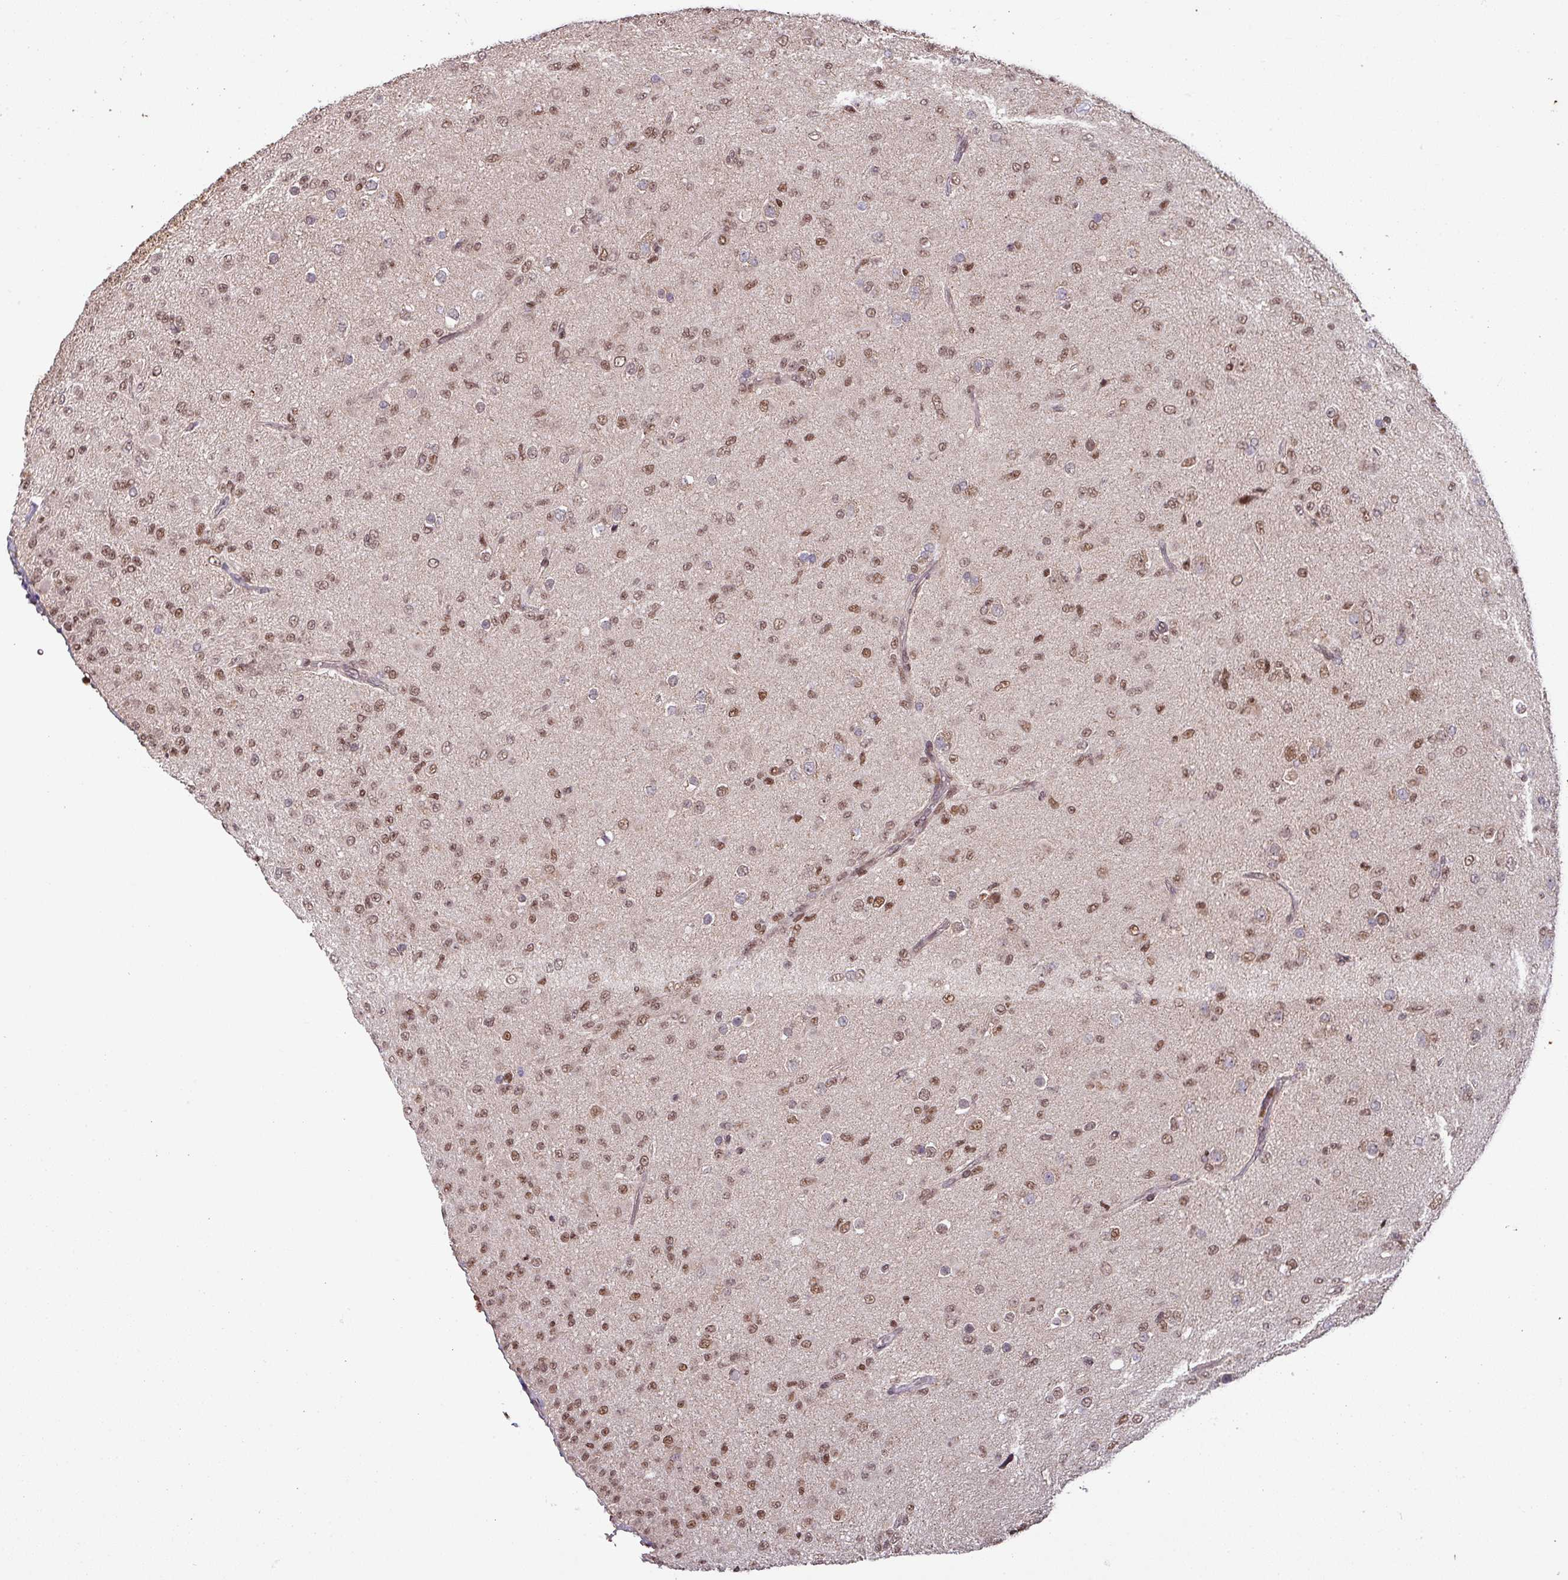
{"staining": {"intensity": "moderate", "quantity": ">75%", "location": "nuclear"}, "tissue": "glioma", "cell_type": "Tumor cells", "image_type": "cancer", "snomed": [{"axis": "morphology", "description": "Glioma, malignant, Low grade"}, {"axis": "topography", "description": "Brain"}], "caption": "High-power microscopy captured an IHC micrograph of glioma, revealing moderate nuclear staining in approximately >75% of tumor cells.", "gene": "PHF23", "patient": {"sex": "male", "age": 65}}